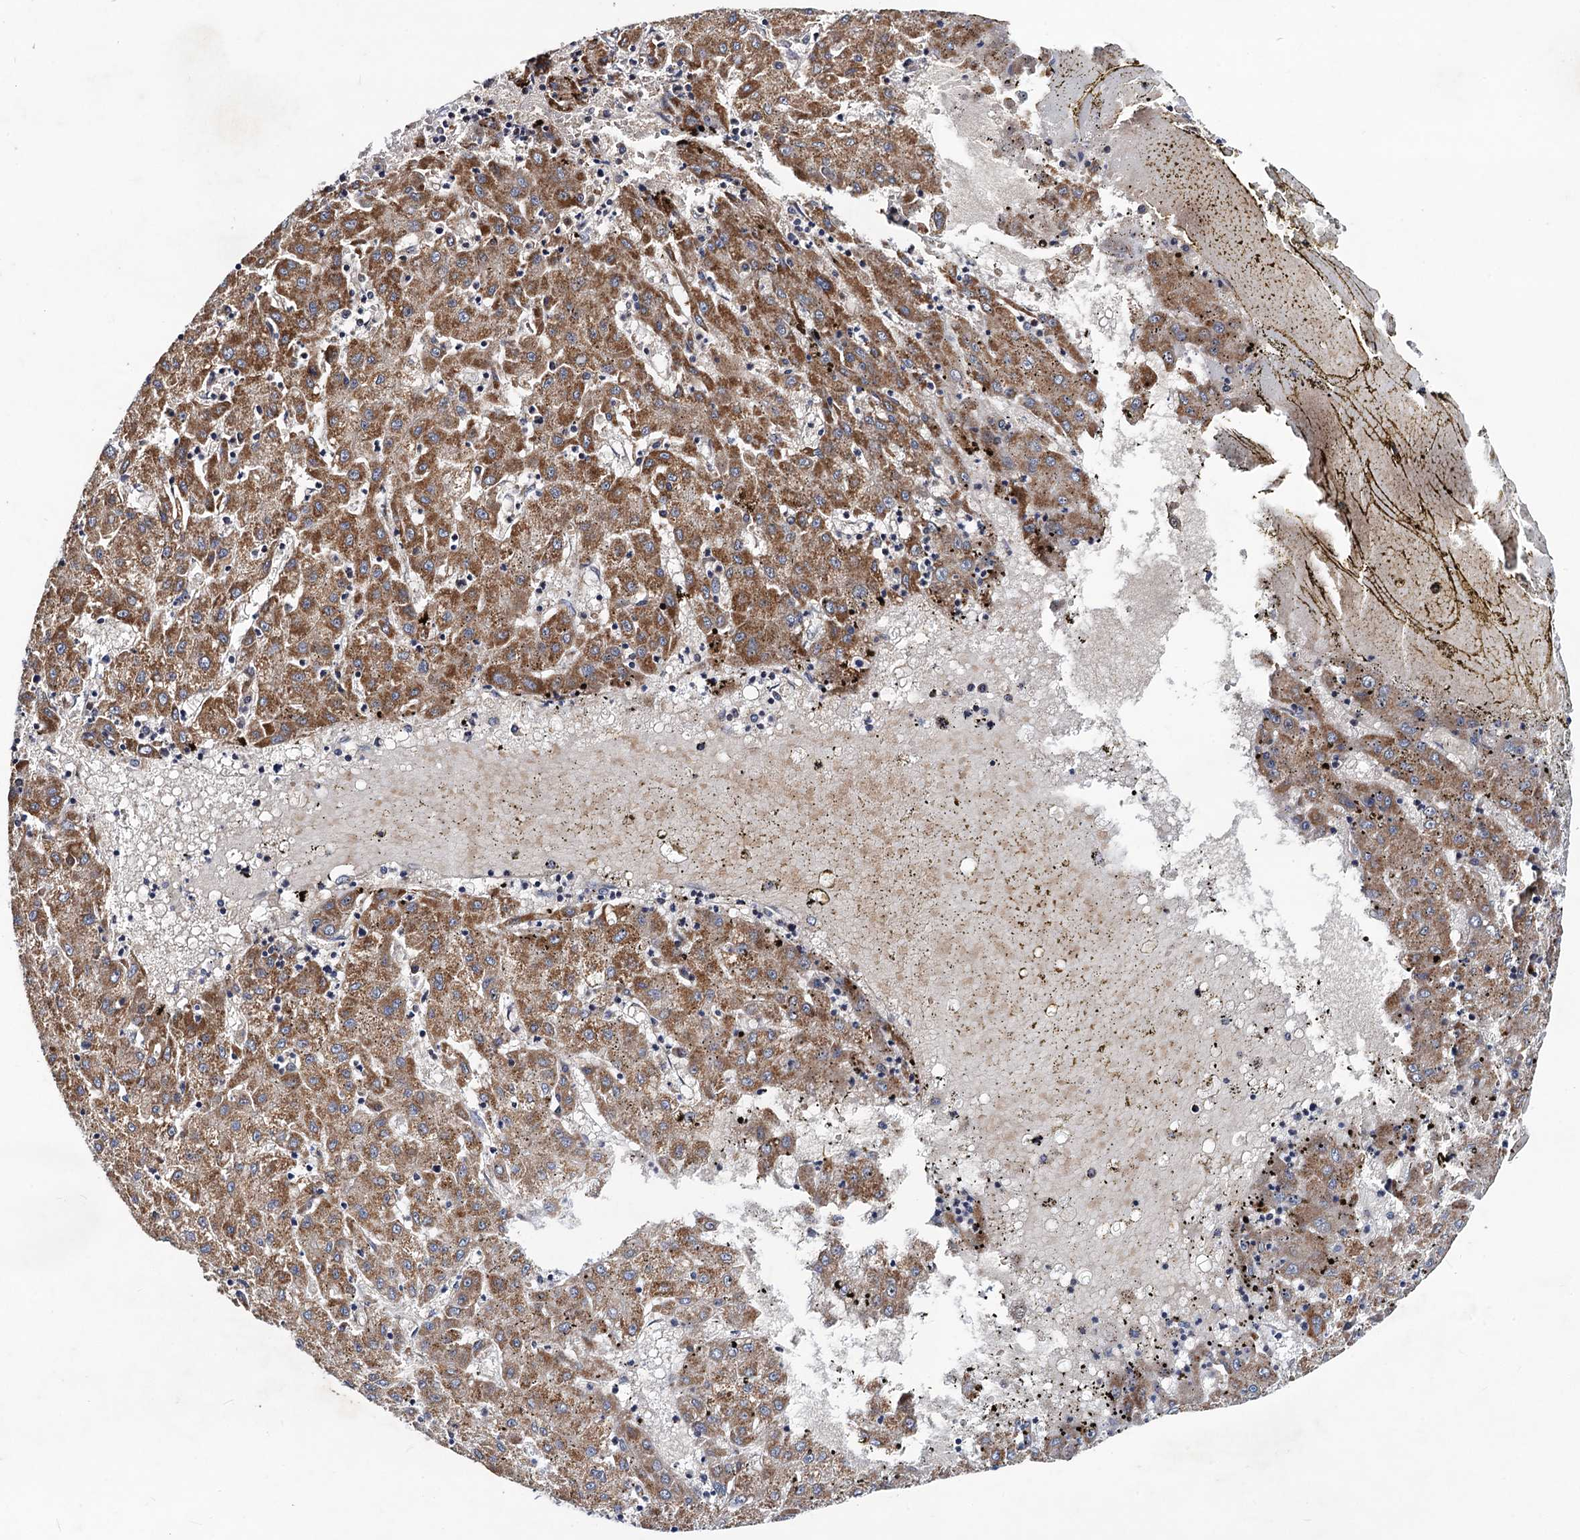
{"staining": {"intensity": "moderate", "quantity": ">75%", "location": "cytoplasmic/membranous"}, "tissue": "liver cancer", "cell_type": "Tumor cells", "image_type": "cancer", "snomed": [{"axis": "morphology", "description": "Carcinoma, Hepatocellular, NOS"}, {"axis": "topography", "description": "Liver"}], "caption": "DAB immunohistochemical staining of human liver cancer reveals moderate cytoplasmic/membranous protein staining in approximately >75% of tumor cells.", "gene": "VPS37D", "patient": {"sex": "male", "age": 72}}